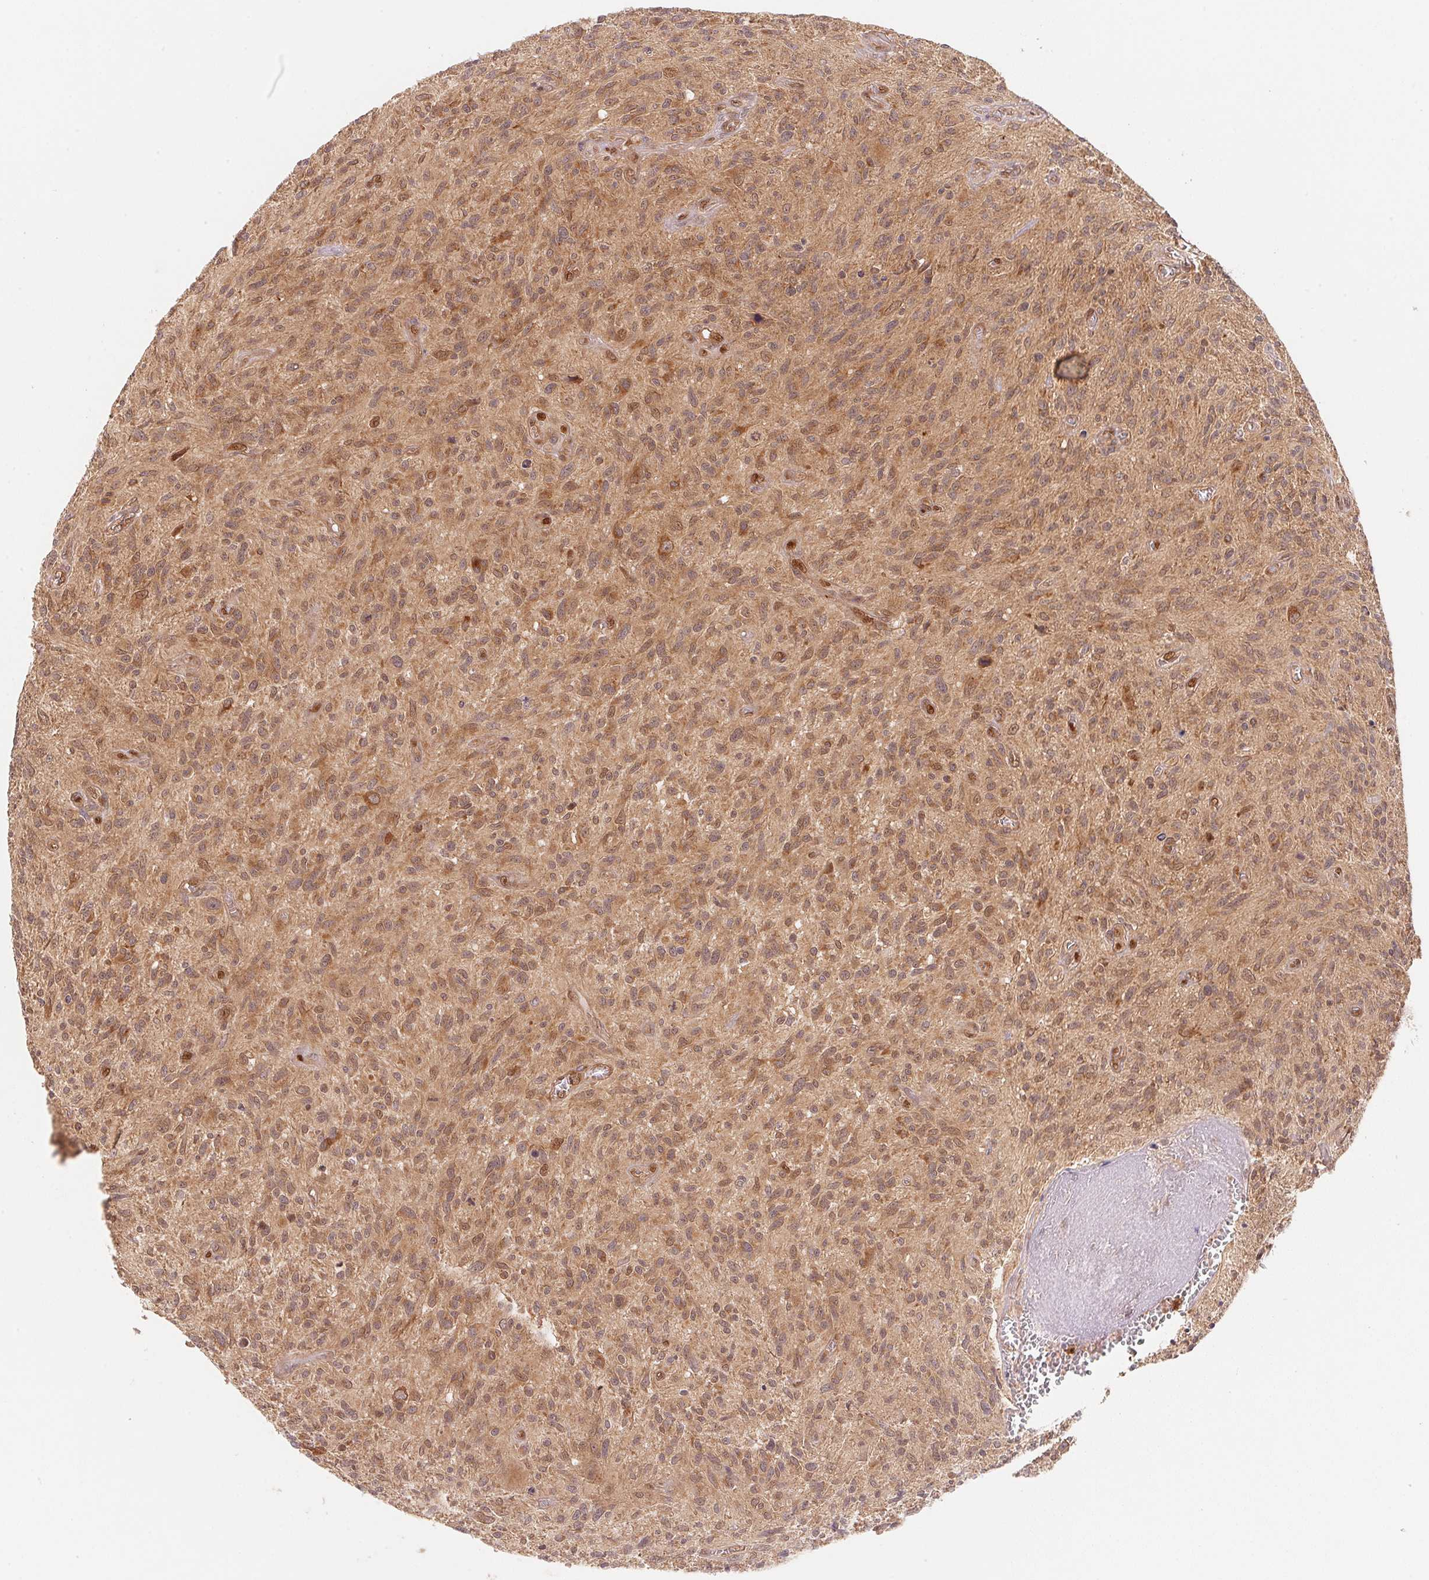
{"staining": {"intensity": "weak", "quantity": ">75%", "location": "cytoplasmic/membranous,nuclear"}, "tissue": "glioma", "cell_type": "Tumor cells", "image_type": "cancer", "snomed": [{"axis": "morphology", "description": "Glioma, malignant, High grade"}, {"axis": "topography", "description": "Brain"}], "caption": "Glioma stained with DAB (3,3'-diaminobenzidine) IHC reveals low levels of weak cytoplasmic/membranous and nuclear expression in about >75% of tumor cells.", "gene": "CCDC102B", "patient": {"sex": "male", "age": 75}}